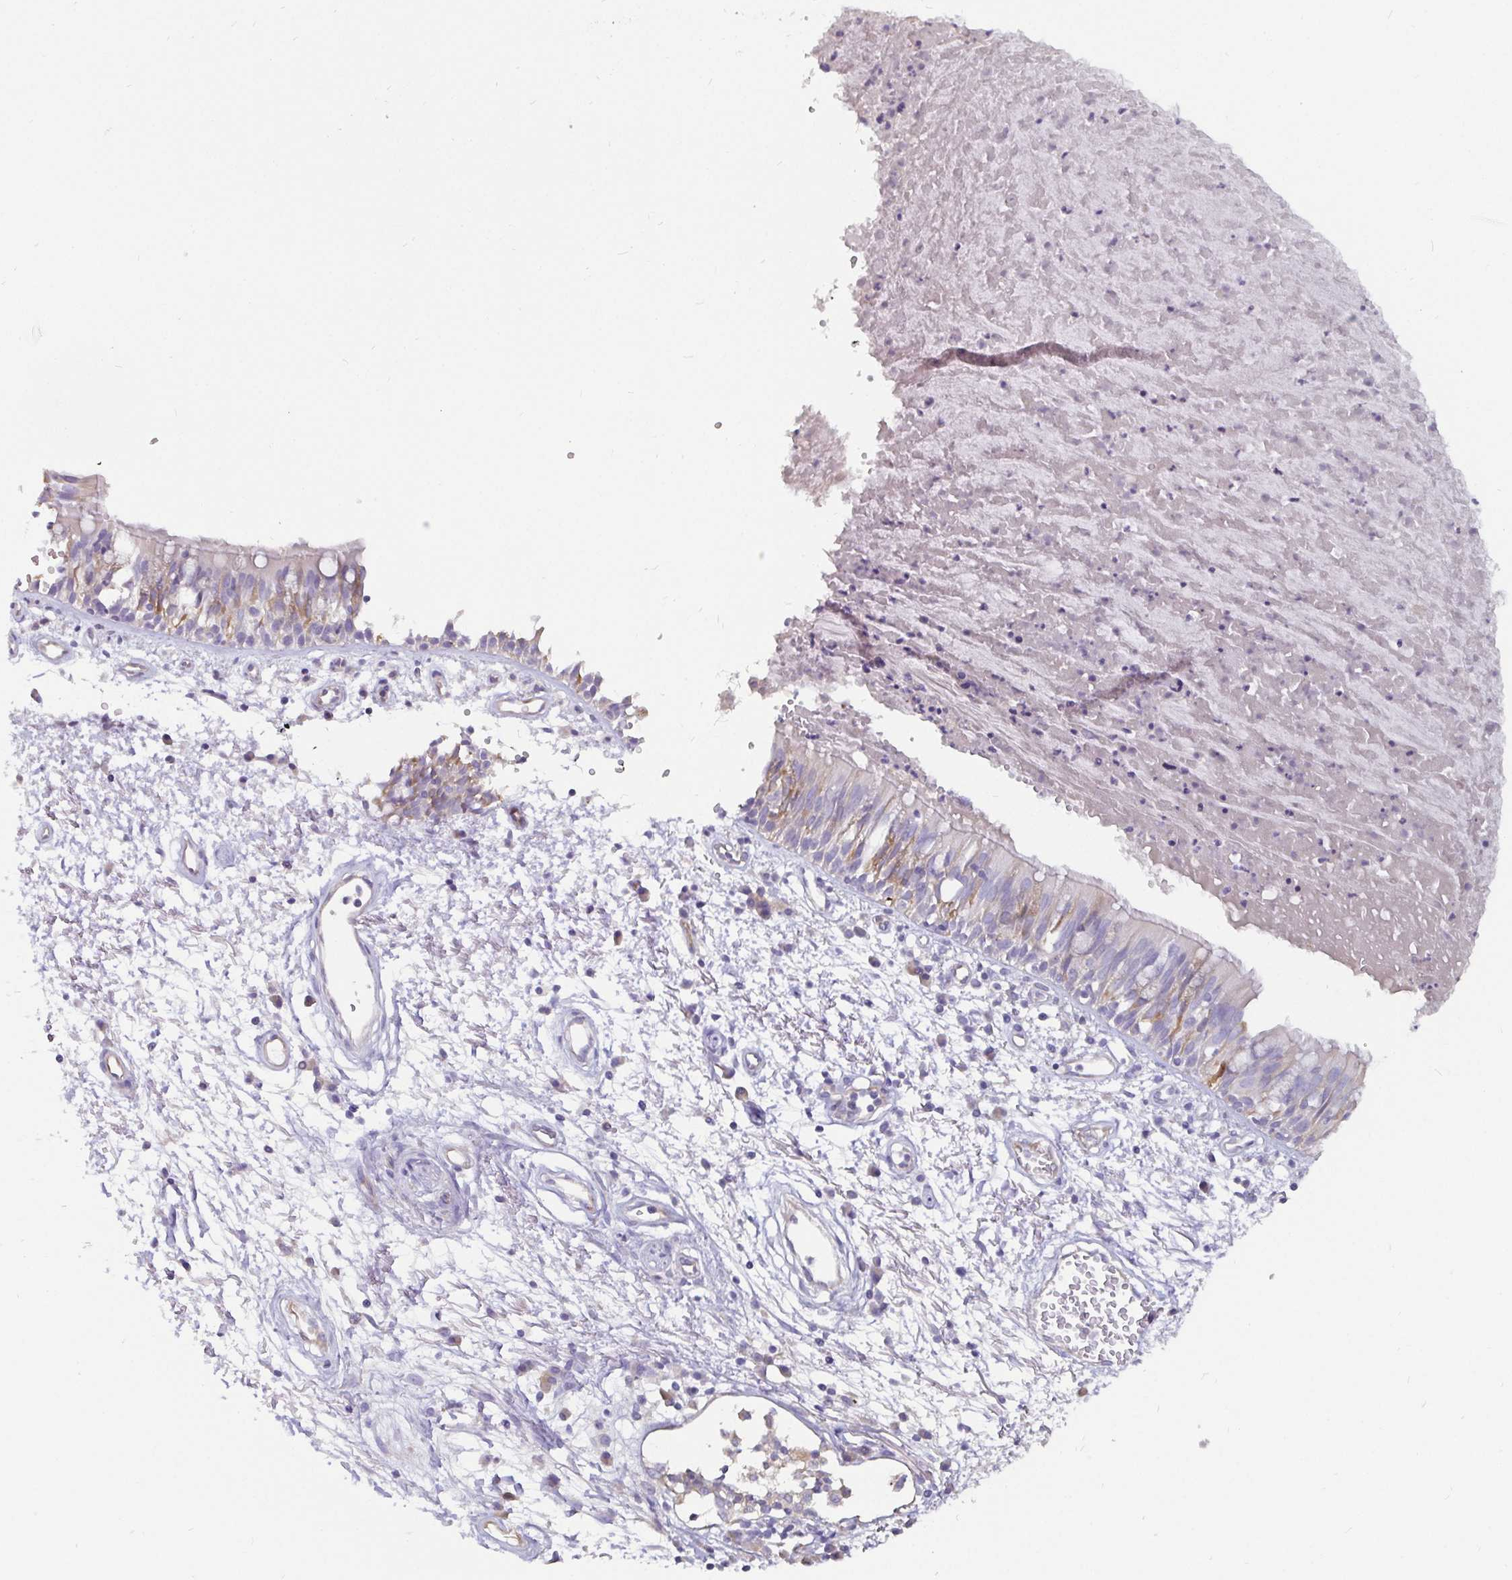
{"staining": {"intensity": "weak", "quantity": "<25%", "location": "cytoplasmic/membranous"}, "tissue": "bronchus", "cell_type": "Respiratory epithelial cells", "image_type": "normal", "snomed": [{"axis": "morphology", "description": "Normal tissue, NOS"}, {"axis": "morphology", "description": "Squamous cell carcinoma, NOS"}, {"axis": "topography", "description": "Cartilage tissue"}, {"axis": "topography", "description": "Bronchus"}, {"axis": "topography", "description": "Lung"}], "caption": "Immunohistochemical staining of normal bronchus displays no significant staining in respiratory epithelial cells.", "gene": "ADAMTS6", "patient": {"sex": "male", "age": 66}}